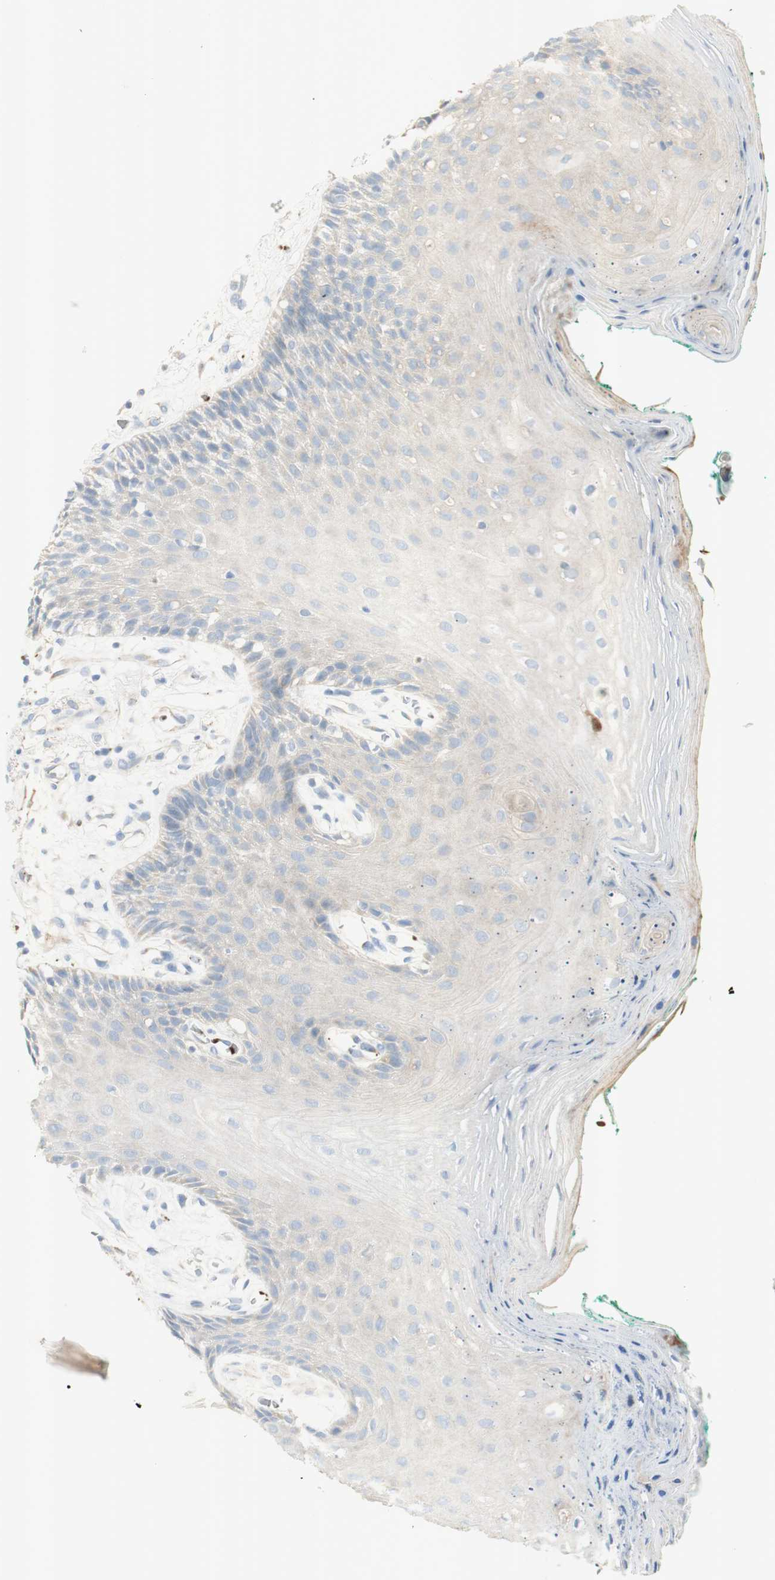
{"staining": {"intensity": "weak", "quantity": "<25%", "location": "cytoplasmic/membranous"}, "tissue": "oral mucosa", "cell_type": "Squamous epithelial cells", "image_type": "normal", "snomed": [{"axis": "morphology", "description": "Normal tissue, NOS"}, {"axis": "topography", "description": "Skeletal muscle"}, {"axis": "topography", "description": "Oral tissue"}, {"axis": "topography", "description": "Peripheral nerve tissue"}], "caption": "This photomicrograph is of benign oral mucosa stained with immunohistochemistry to label a protein in brown with the nuclei are counter-stained blue. There is no staining in squamous epithelial cells.", "gene": "GAN", "patient": {"sex": "female", "age": 84}}